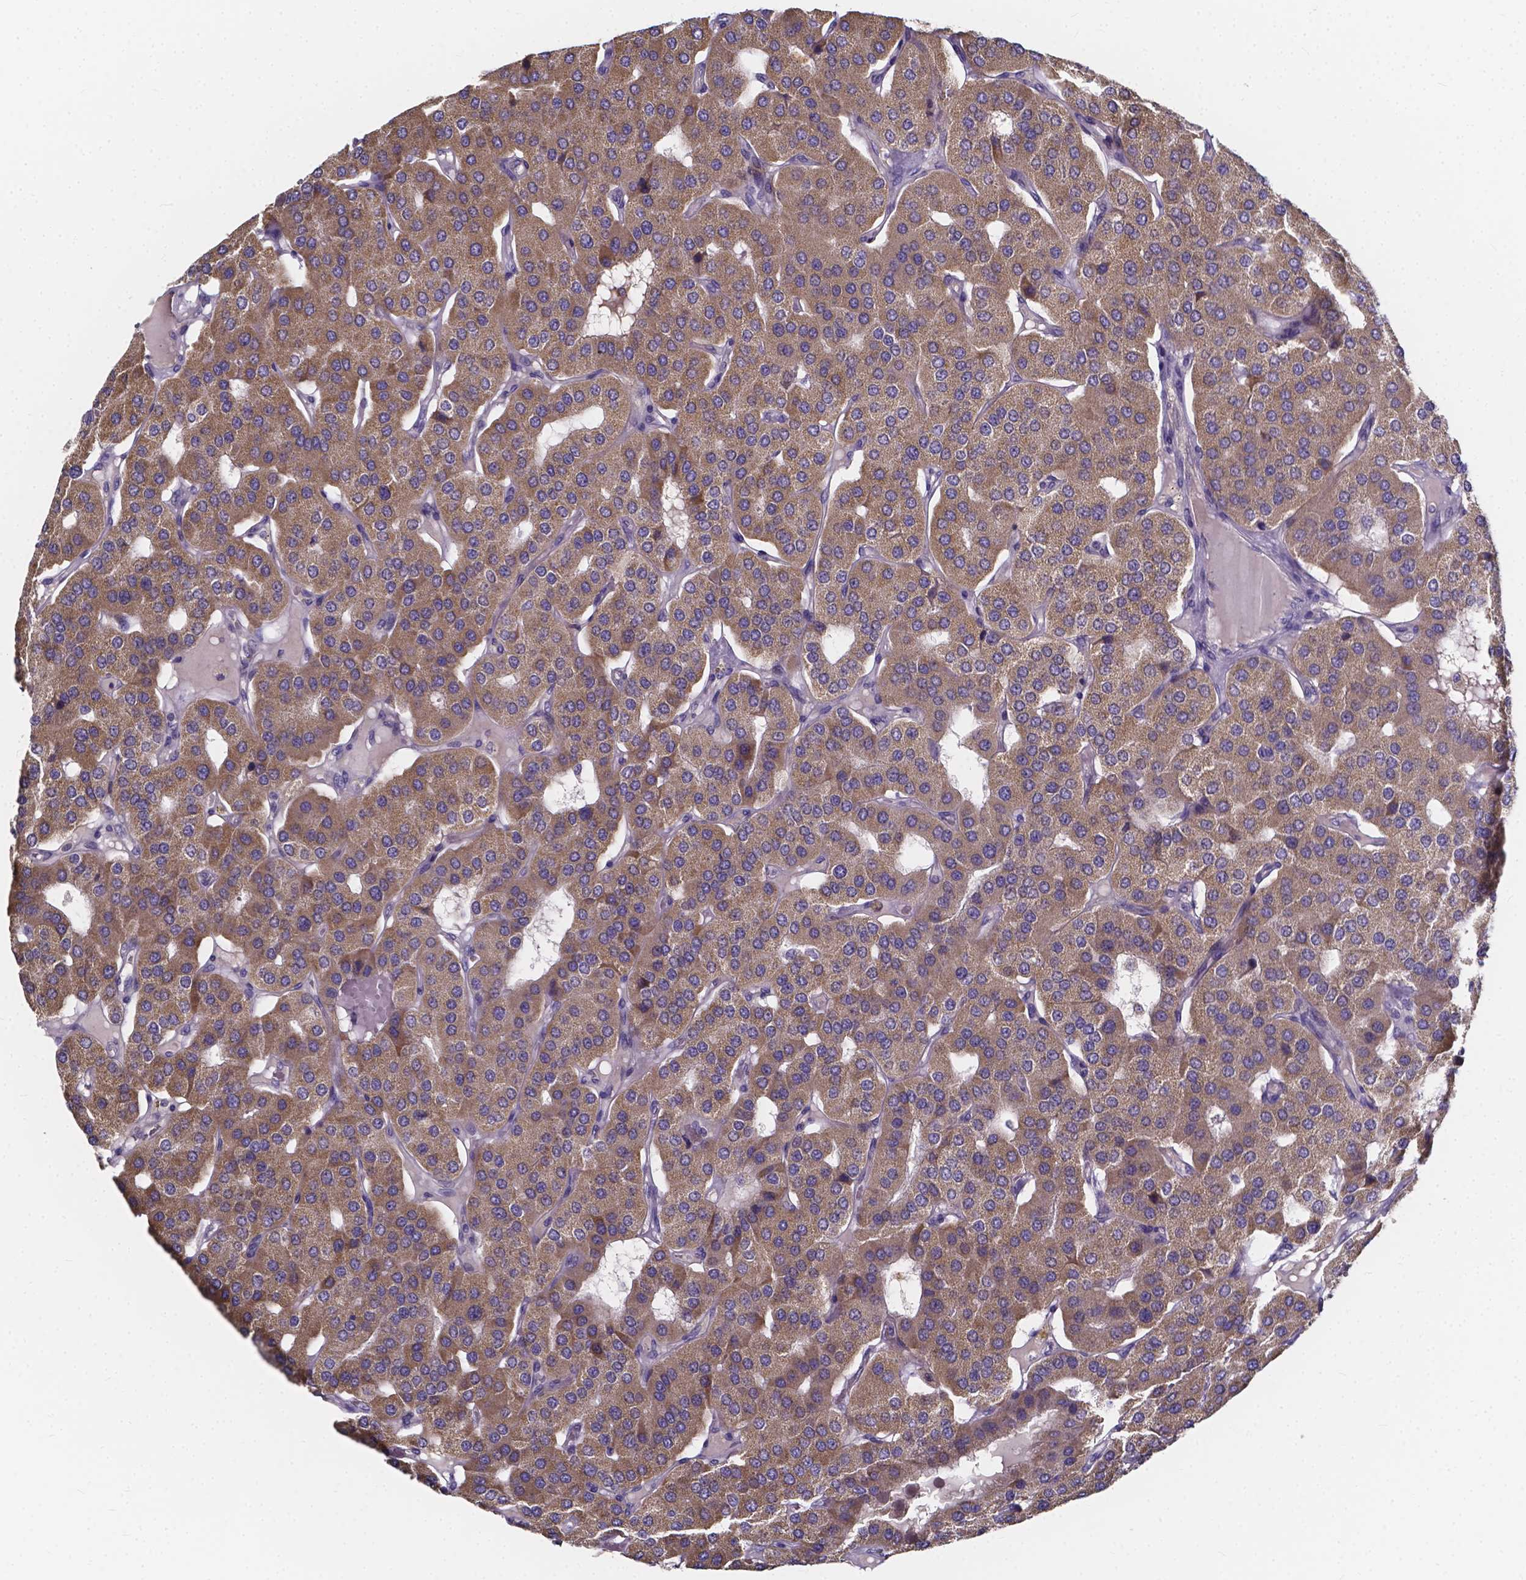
{"staining": {"intensity": "moderate", "quantity": ">75%", "location": "cytoplasmic/membranous"}, "tissue": "parathyroid gland", "cell_type": "Glandular cells", "image_type": "normal", "snomed": [{"axis": "morphology", "description": "Normal tissue, NOS"}, {"axis": "morphology", "description": "Adenoma, NOS"}, {"axis": "topography", "description": "Parathyroid gland"}], "caption": "Glandular cells show medium levels of moderate cytoplasmic/membranous expression in approximately >75% of cells in benign parathyroid gland. (Stains: DAB (3,3'-diaminobenzidine) in brown, nuclei in blue, Microscopy: brightfield microscopy at high magnification).", "gene": "SPOCD1", "patient": {"sex": "female", "age": 86}}